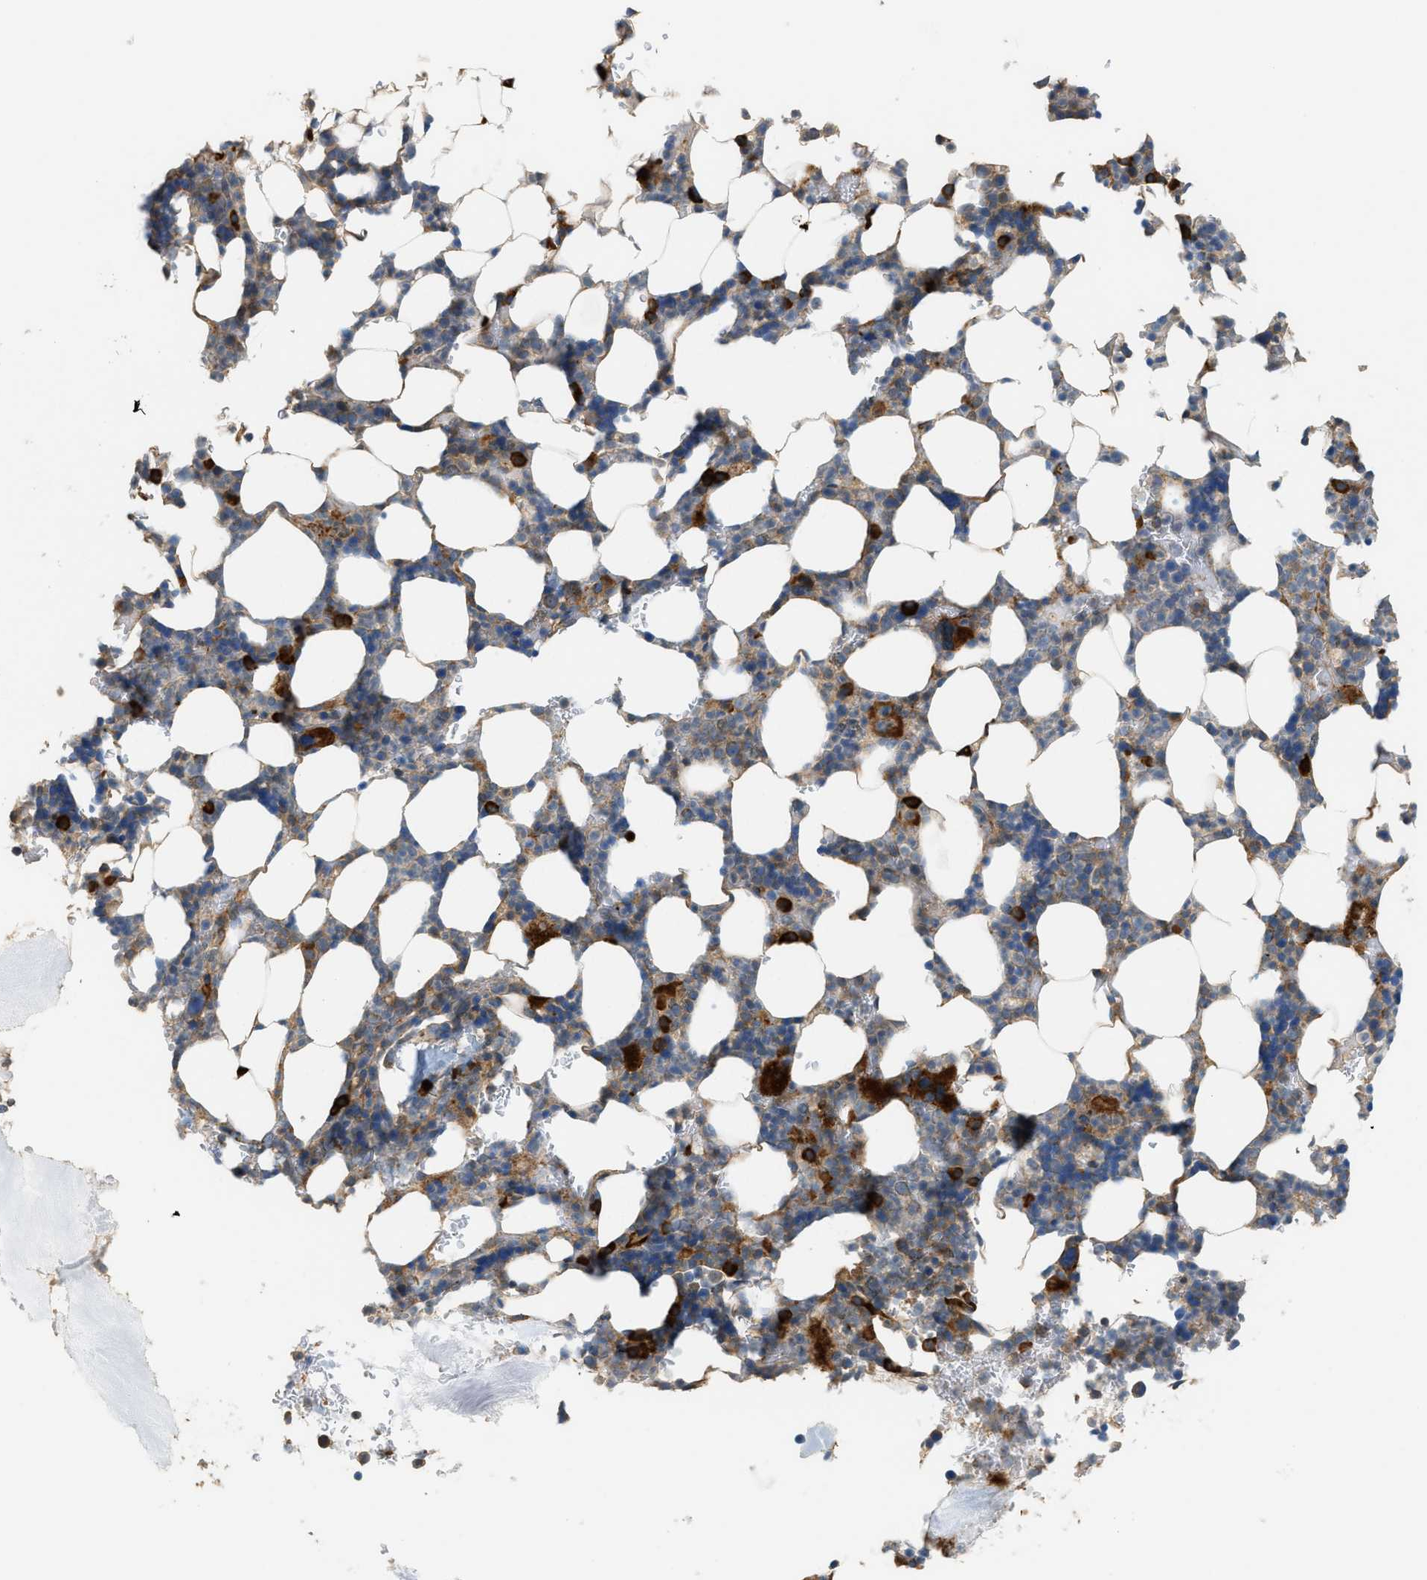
{"staining": {"intensity": "strong", "quantity": "<25%", "location": "cytoplasmic/membranous"}, "tissue": "bone marrow", "cell_type": "Hematopoietic cells", "image_type": "normal", "snomed": [{"axis": "morphology", "description": "Normal tissue, NOS"}, {"axis": "topography", "description": "Bone marrow"}], "caption": "A medium amount of strong cytoplasmic/membranous positivity is appreciated in approximately <25% of hematopoietic cells in unremarkable bone marrow. Immunohistochemistry (ihc) stains the protein of interest in brown and the nuclei are stained blue.", "gene": "BTN3A2", "patient": {"sex": "female", "age": 81}}